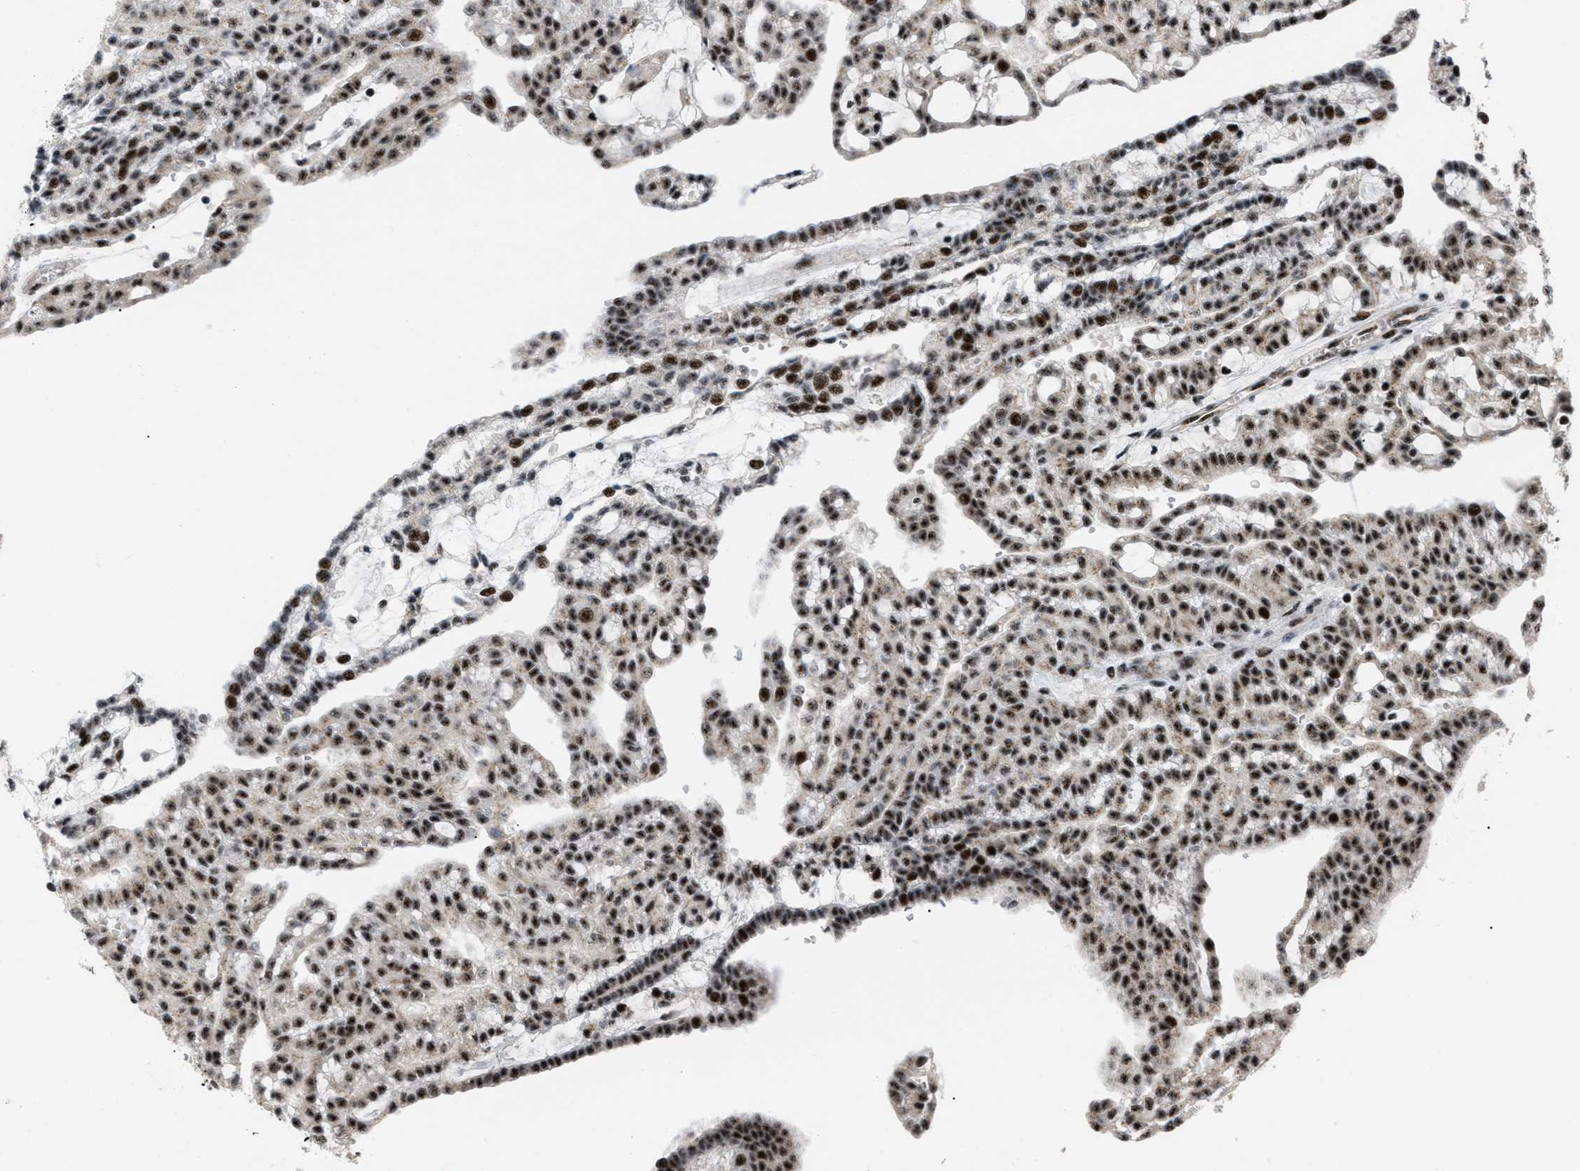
{"staining": {"intensity": "strong", "quantity": ">75%", "location": "nuclear"}, "tissue": "renal cancer", "cell_type": "Tumor cells", "image_type": "cancer", "snomed": [{"axis": "morphology", "description": "Adenocarcinoma, NOS"}, {"axis": "topography", "description": "Kidney"}], "caption": "Adenocarcinoma (renal) tissue displays strong nuclear expression in about >75% of tumor cells", "gene": "CDR2", "patient": {"sex": "male", "age": 63}}